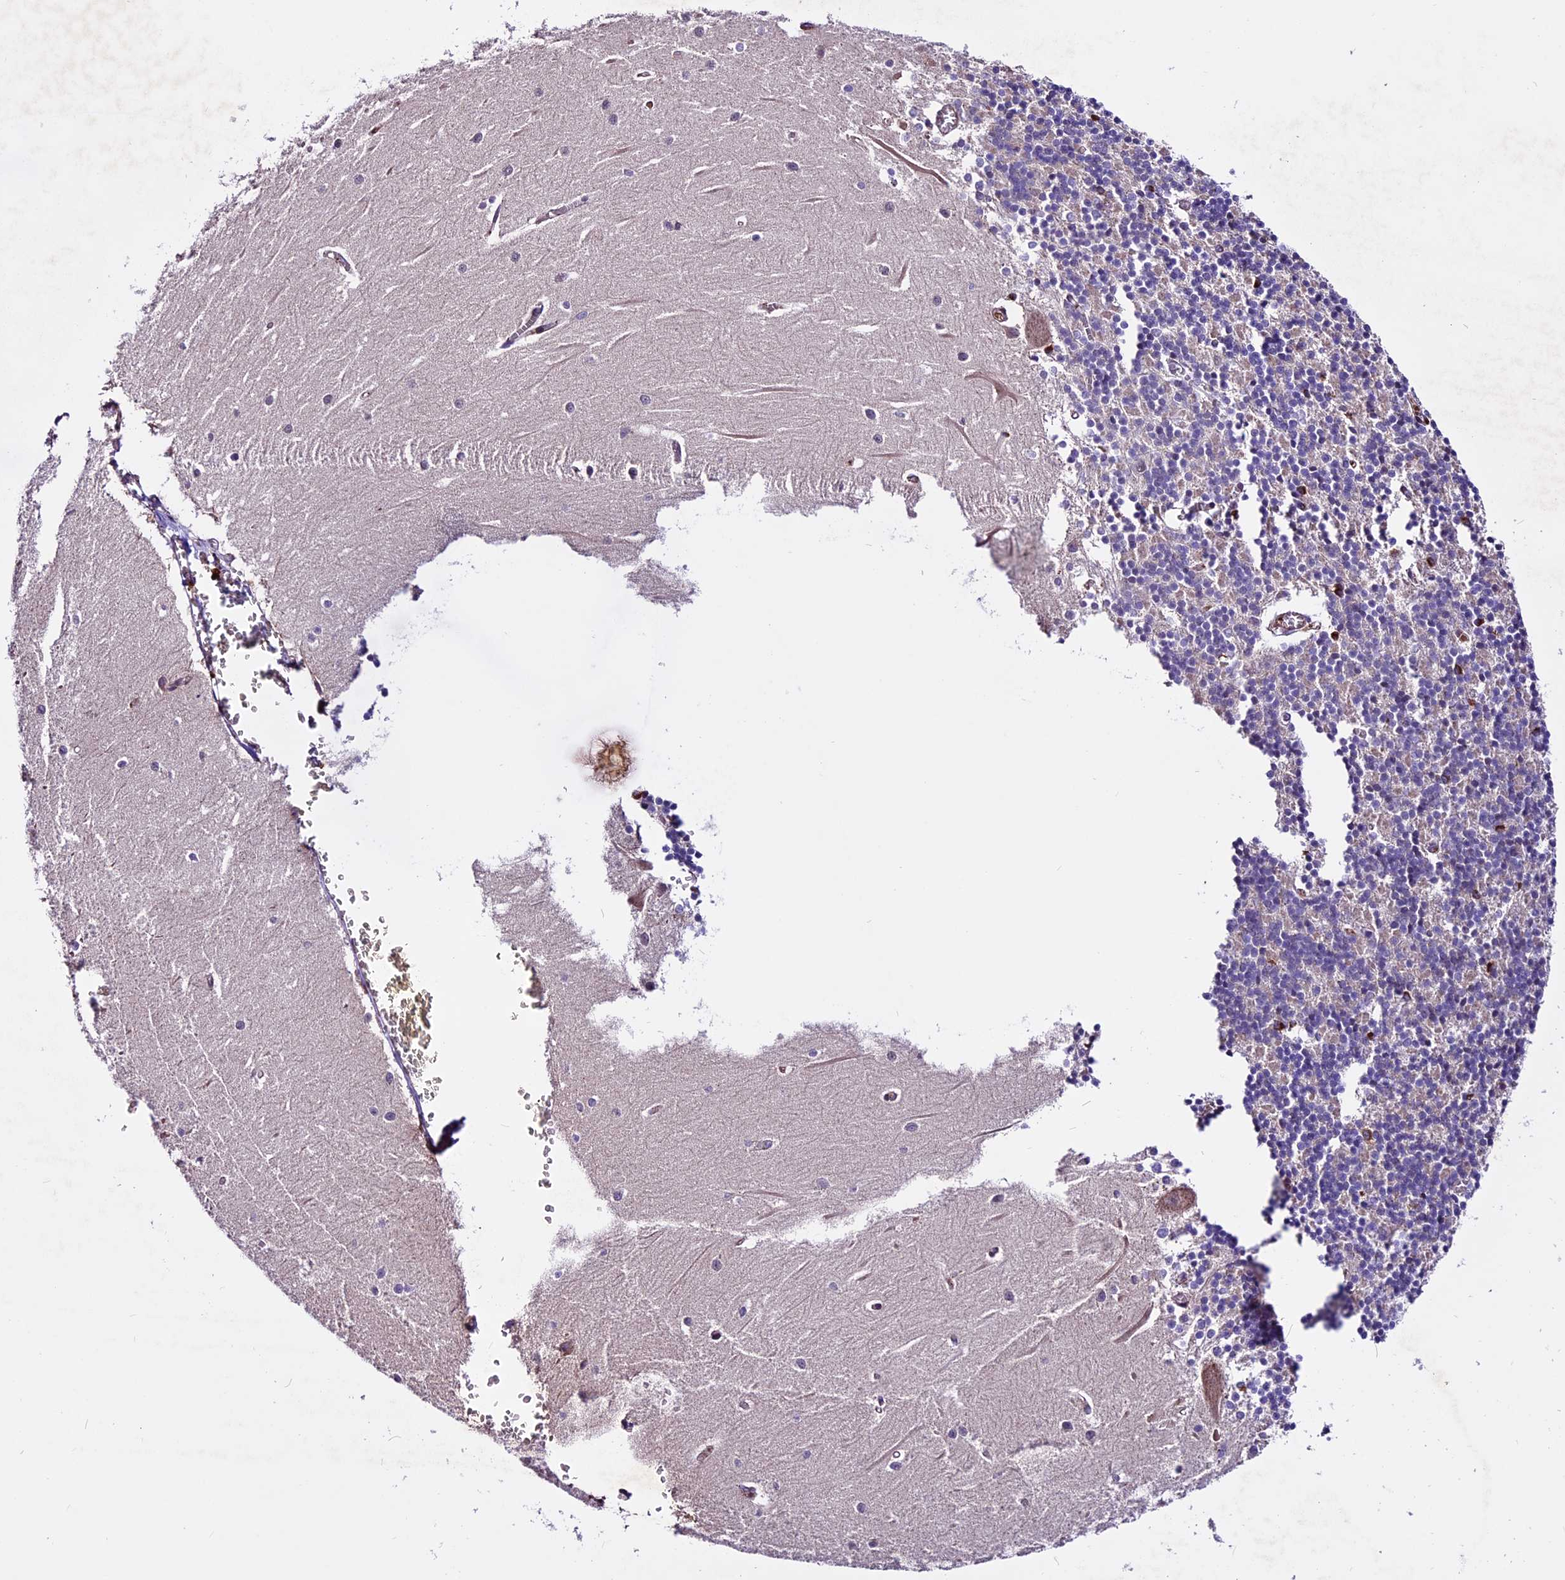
{"staining": {"intensity": "negative", "quantity": "none", "location": "none"}, "tissue": "cerebellum", "cell_type": "Cells in granular layer", "image_type": "normal", "snomed": [{"axis": "morphology", "description": "Normal tissue, NOS"}, {"axis": "topography", "description": "Cerebellum"}], "caption": "Immunohistochemical staining of unremarkable cerebellum reveals no significant positivity in cells in granular layer. Nuclei are stained in blue.", "gene": "RINL", "patient": {"sex": "male", "age": 37}}